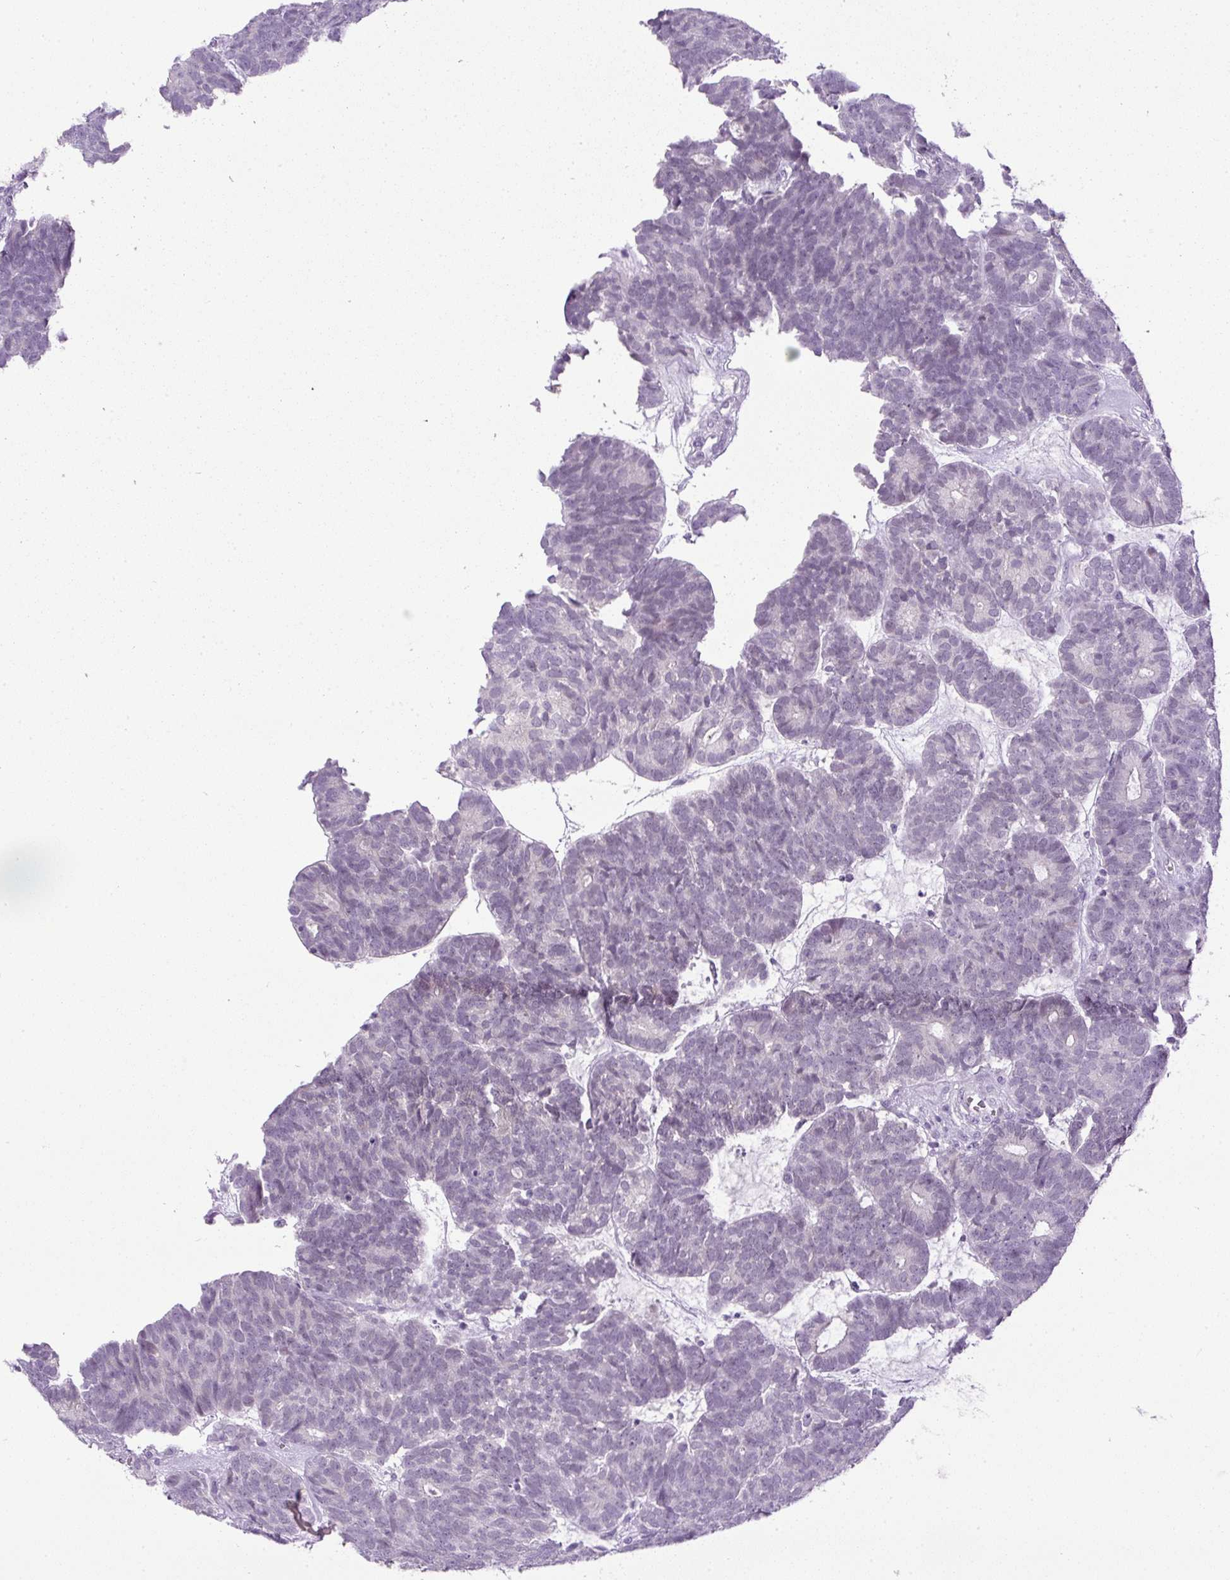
{"staining": {"intensity": "negative", "quantity": "none", "location": "none"}, "tissue": "head and neck cancer", "cell_type": "Tumor cells", "image_type": "cancer", "snomed": [{"axis": "morphology", "description": "Adenocarcinoma, NOS"}, {"axis": "topography", "description": "Head-Neck"}], "caption": "A histopathology image of human adenocarcinoma (head and neck) is negative for staining in tumor cells.", "gene": "RHBDD2", "patient": {"sex": "female", "age": 81}}